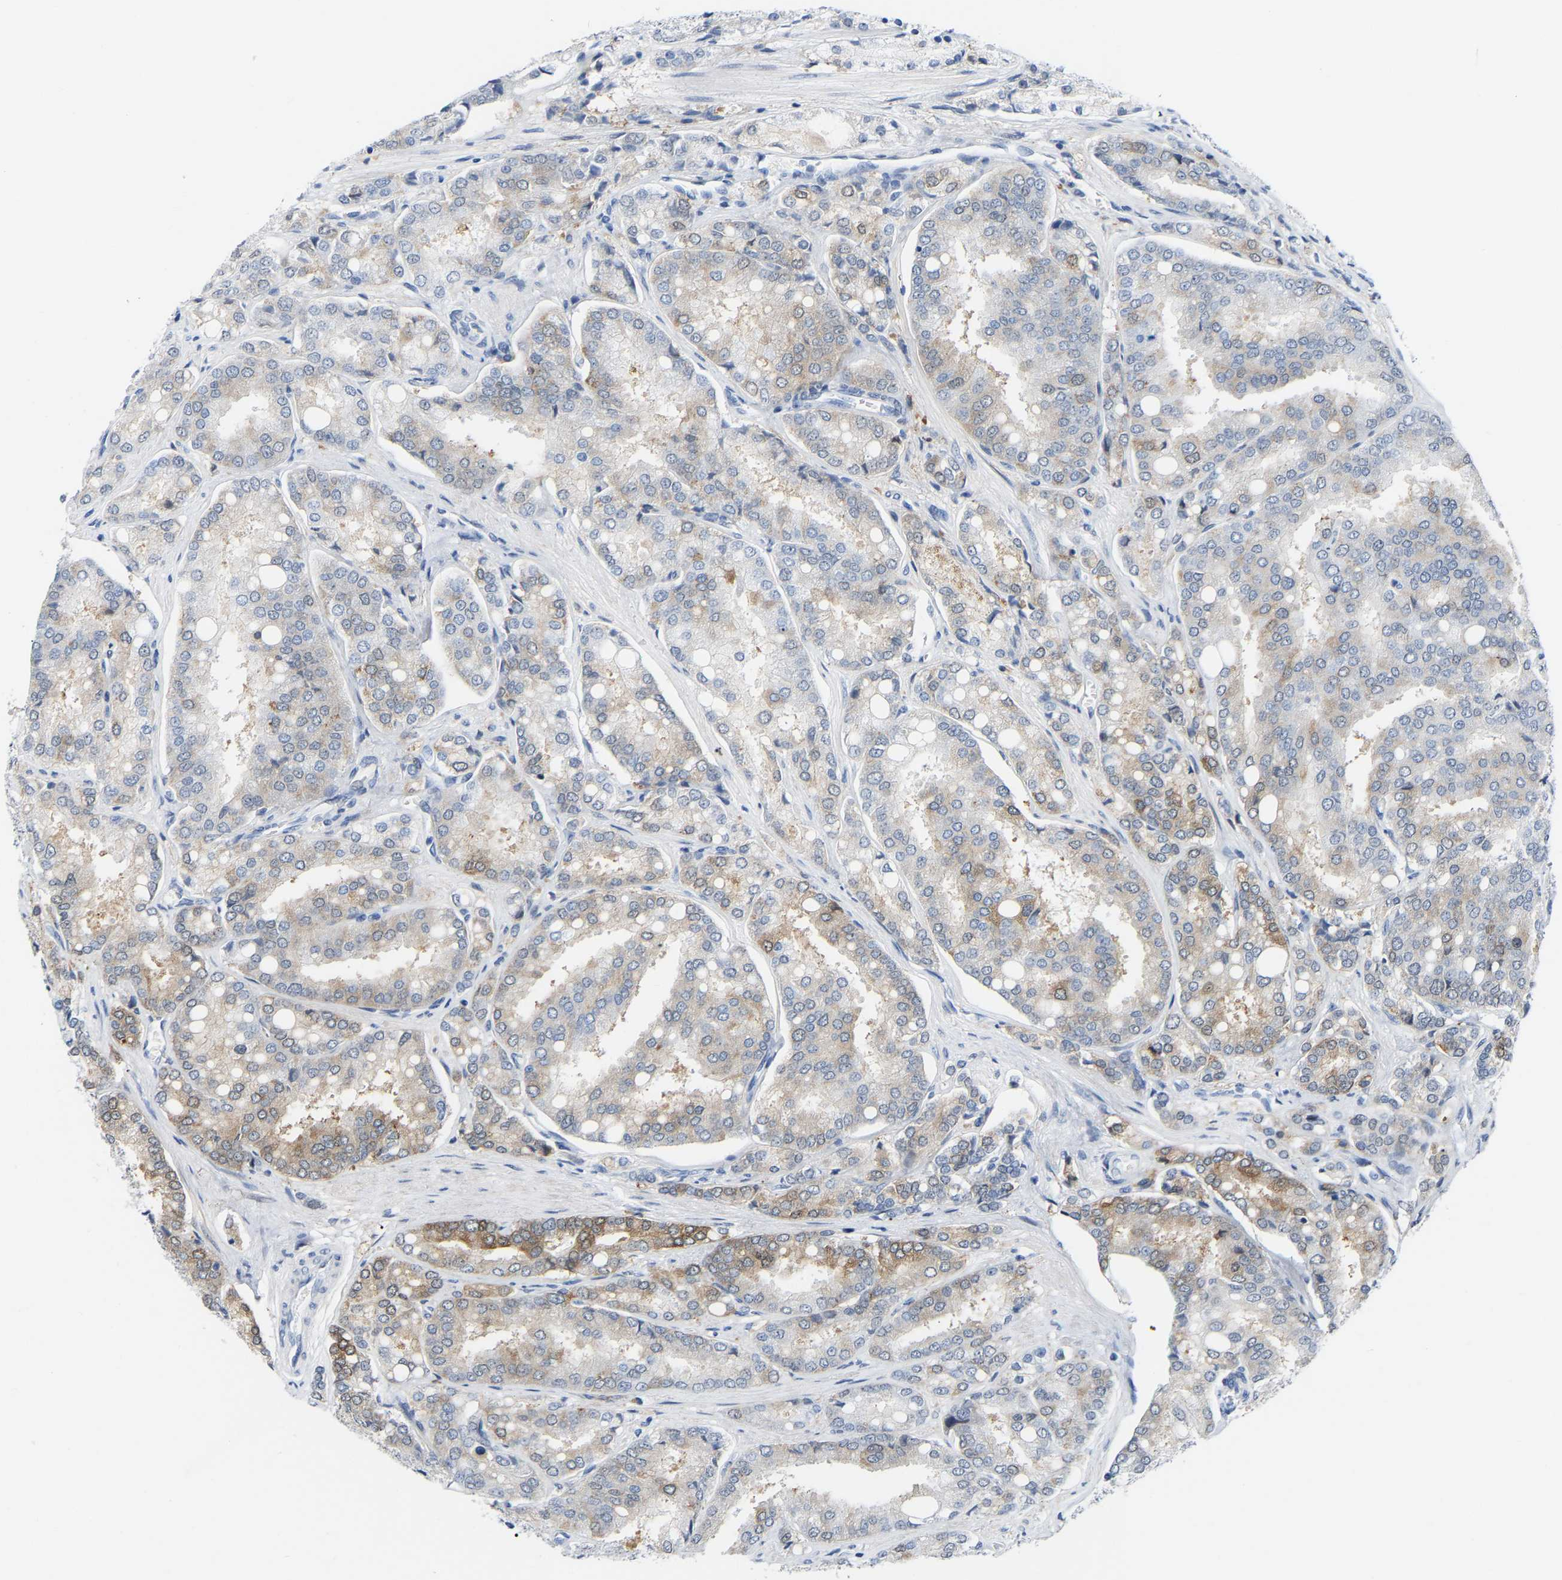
{"staining": {"intensity": "moderate", "quantity": "25%-75%", "location": "cytoplasmic/membranous"}, "tissue": "prostate cancer", "cell_type": "Tumor cells", "image_type": "cancer", "snomed": [{"axis": "morphology", "description": "Adenocarcinoma, High grade"}, {"axis": "topography", "description": "Prostate"}], "caption": "High-magnification brightfield microscopy of prostate cancer stained with DAB (brown) and counterstained with hematoxylin (blue). tumor cells exhibit moderate cytoplasmic/membranous expression is seen in approximately25%-75% of cells.", "gene": "ABTB2", "patient": {"sex": "male", "age": 50}}